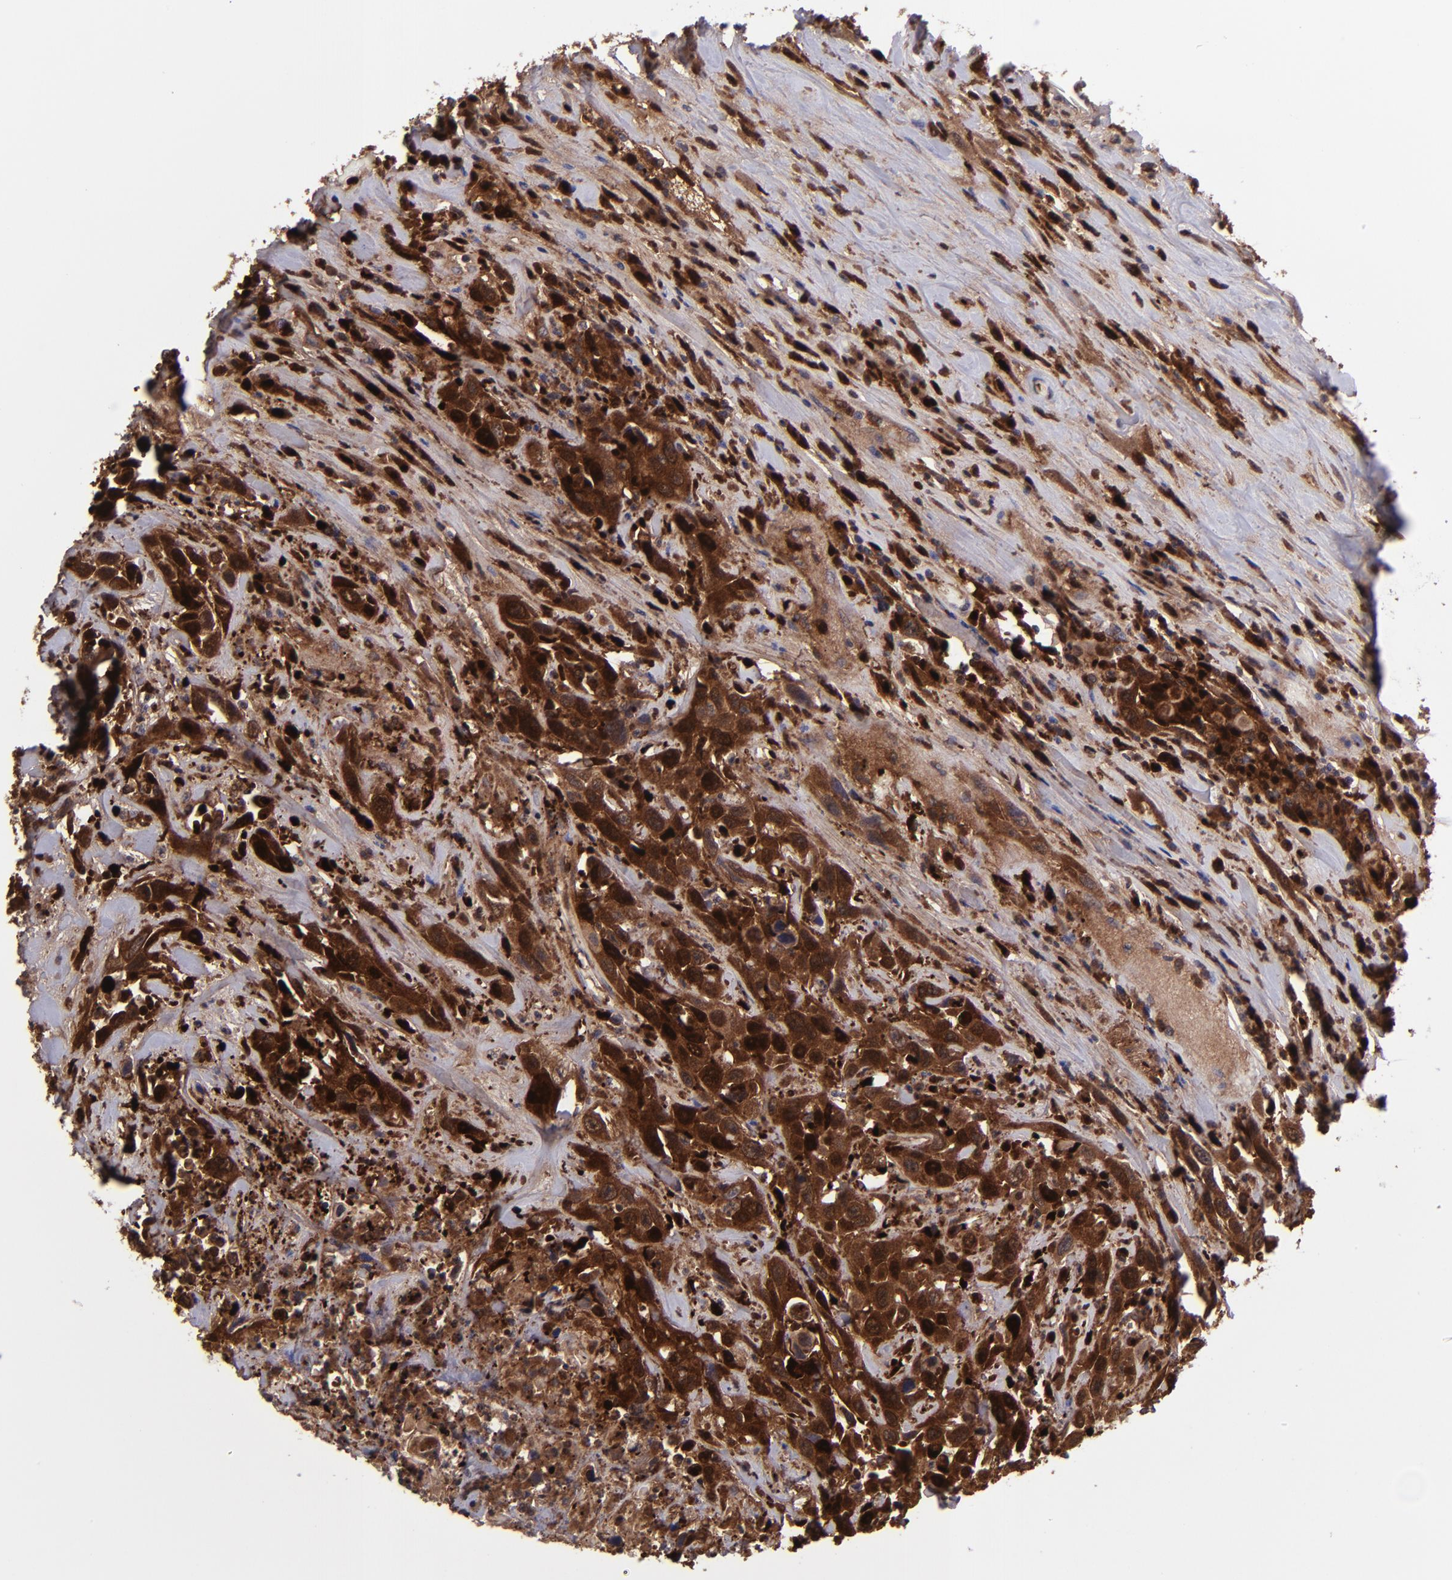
{"staining": {"intensity": "strong", "quantity": ">75%", "location": "cytoplasmic/membranous,nuclear"}, "tissue": "urothelial cancer", "cell_type": "Tumor cells", "image_type": "cancer", "snomed": [{"axis": "morphology", "description": "Urothelial carcinoma, High grade"}, {"axis": "topography", "description": "Urinary bladder"}], "caption": "A brown stain labels strong cytoplasmic/membranous and nuclear staining of a protein in human urothelial cancer tumor cells. (IHC, brightfield microscopy, high magnification).", "gene": "TYMP", "patient": {"sex": "female", "age": 84}}